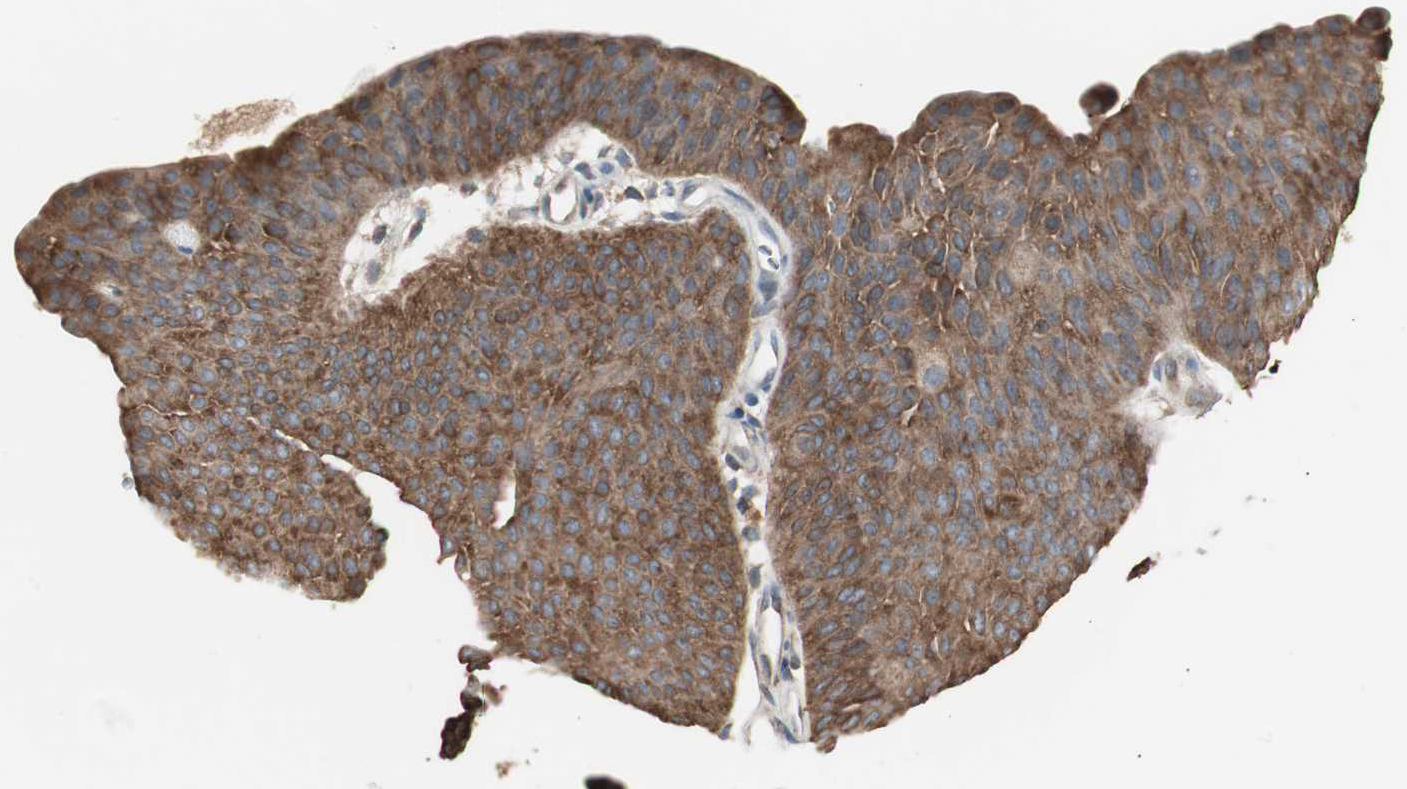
{"staining": {"intensity": "moderate", "quantity": ">75%", "location": "cytoplasmic/membranous"}, "tissue": "urothelial cancer", "cell_type": "Tumor cells", "image_type": "cancer", "snomed": [{"axis": "morphology", "description": "Urothelial carcinoma, Low grade"}, {"axis": "topography", "description": "Urinary bladder"}], "caption": "Protein expression analysis of low-grade urothelial carcinoma exhibits moderate cytoplasmic/membranous expression in about >75% of tumor cells.", "gene": "CAPNS1", "patient": {"sex": "female", "age": 60}}